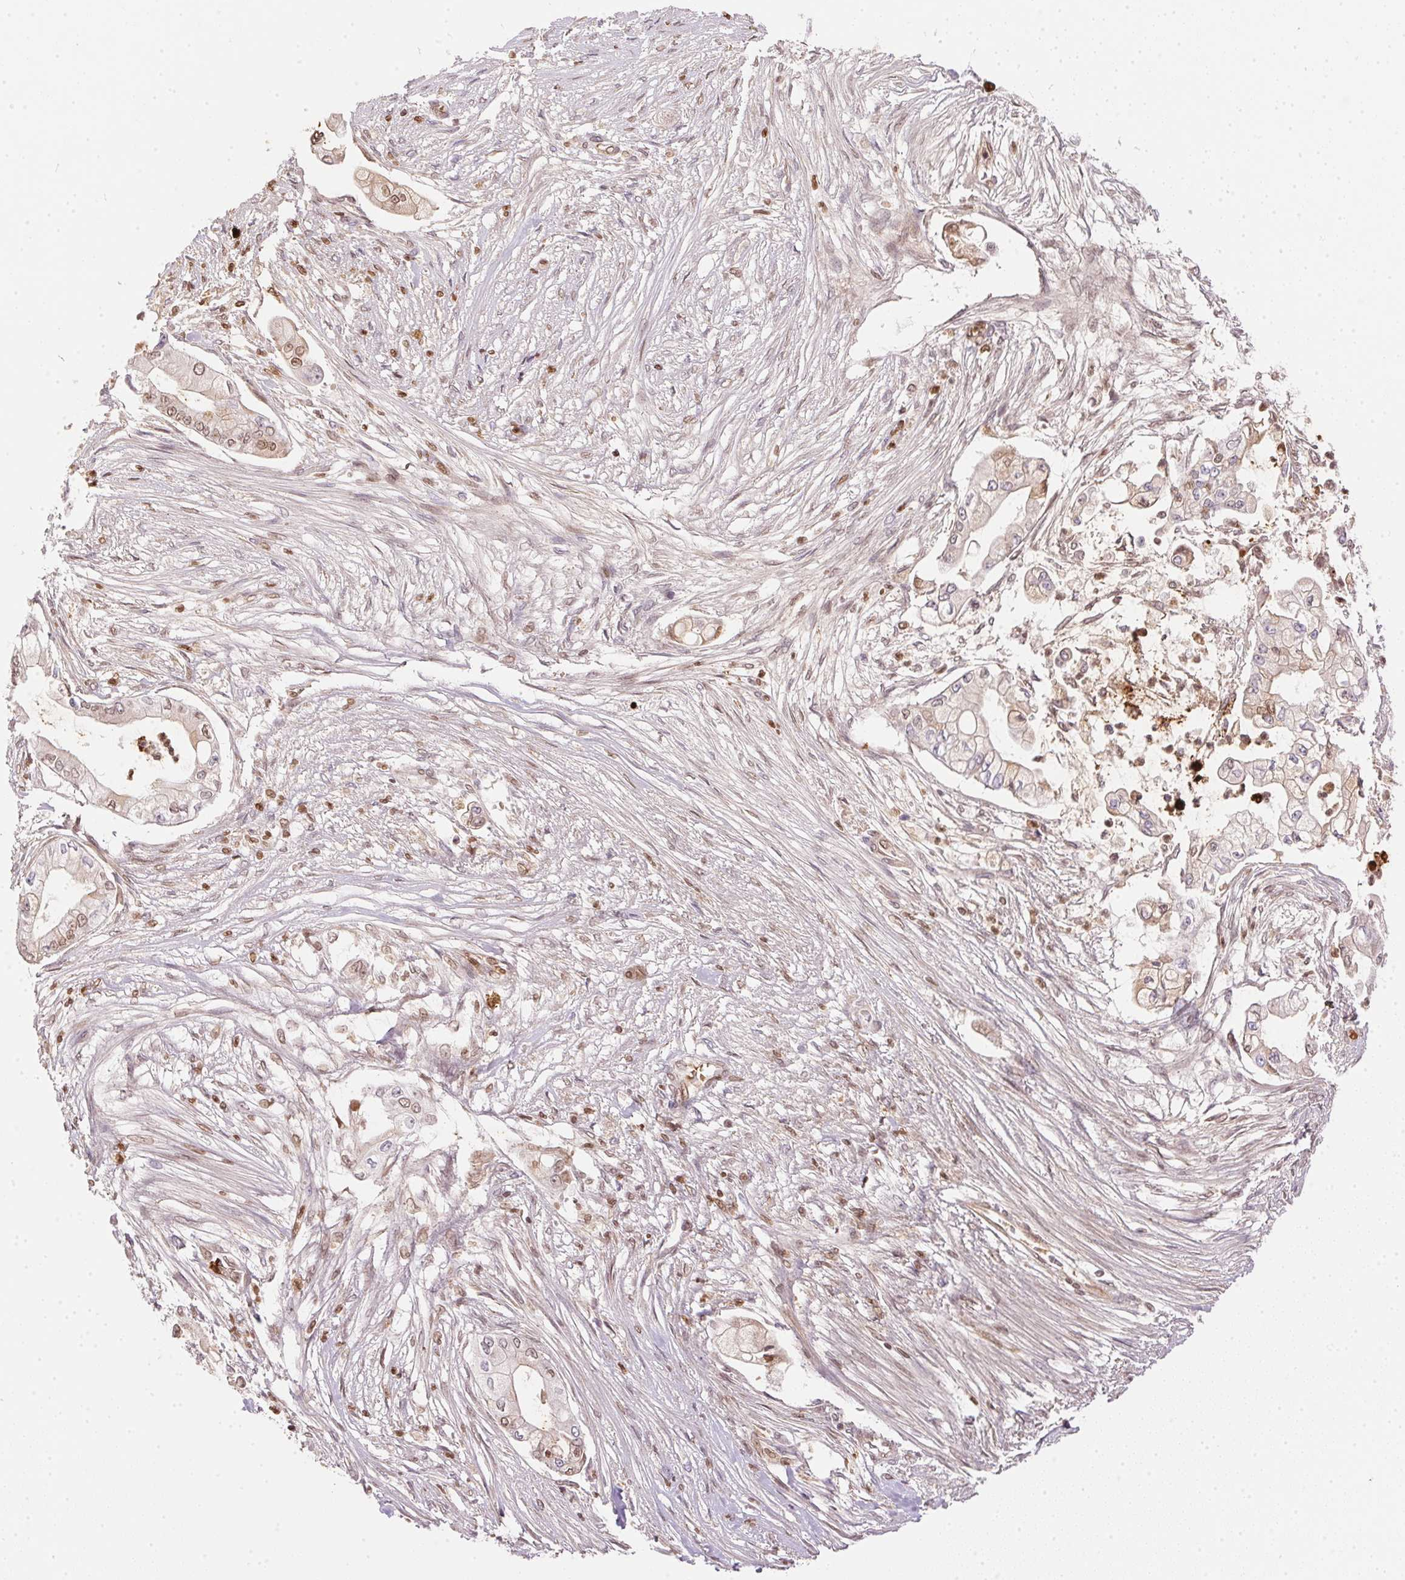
{"staining": {"intensity": "weak", "quantity": "25%-75%", "location": "nuclear"}, "tissue": "pancreatic cancer", "cell_type": "Tumor cells", "image_type": "cancer", "snomed": [{"axis": "morphology", "description": "Adenocarcinoma, NOS"}, {"axis": "topography", "description": "Pancreas"}], "caption": "Pancreatic cancer (adenocarcinoma) tissue shows weak nuclear staining in about 25%-75% of tumor cells, visualized by immunohistochemistry.", "gene": "ORM1", "patient": {"sex": "female", "age": 69}}